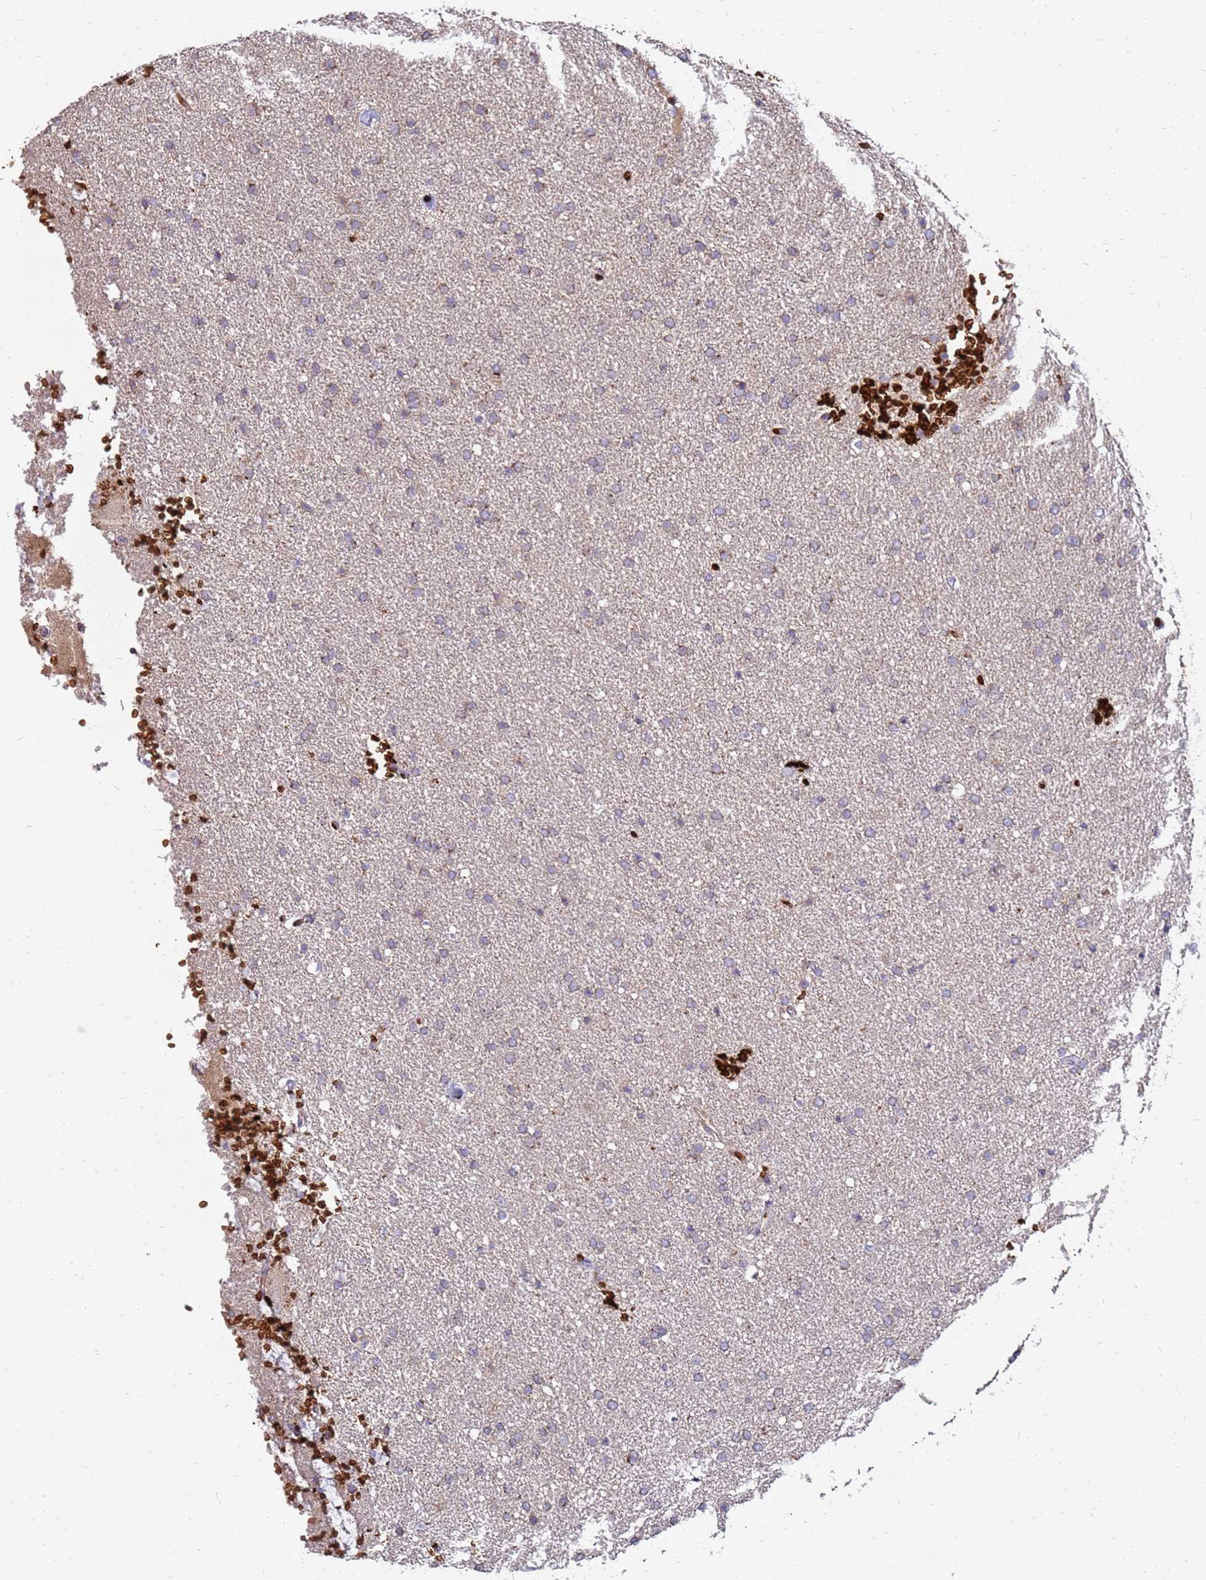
{"staining": {"intensity": "negative", "quantity": "none", "location": "none"}, "tissue": "glioma", "cell_type": "Tumor cells", "image_type": "cancer", "snomed": [{"axis": "morphology", "description": "Glioma, malignant, High grade"}, {"axis": "topography", "description": "Brain"}], "caption": "Malignant glioma (high-grade) was stained to show a protein in brown. There is no significant positivity in tumor cells.", "gene": "RNF11", "patient": {"sex": "male", "age": 72}}